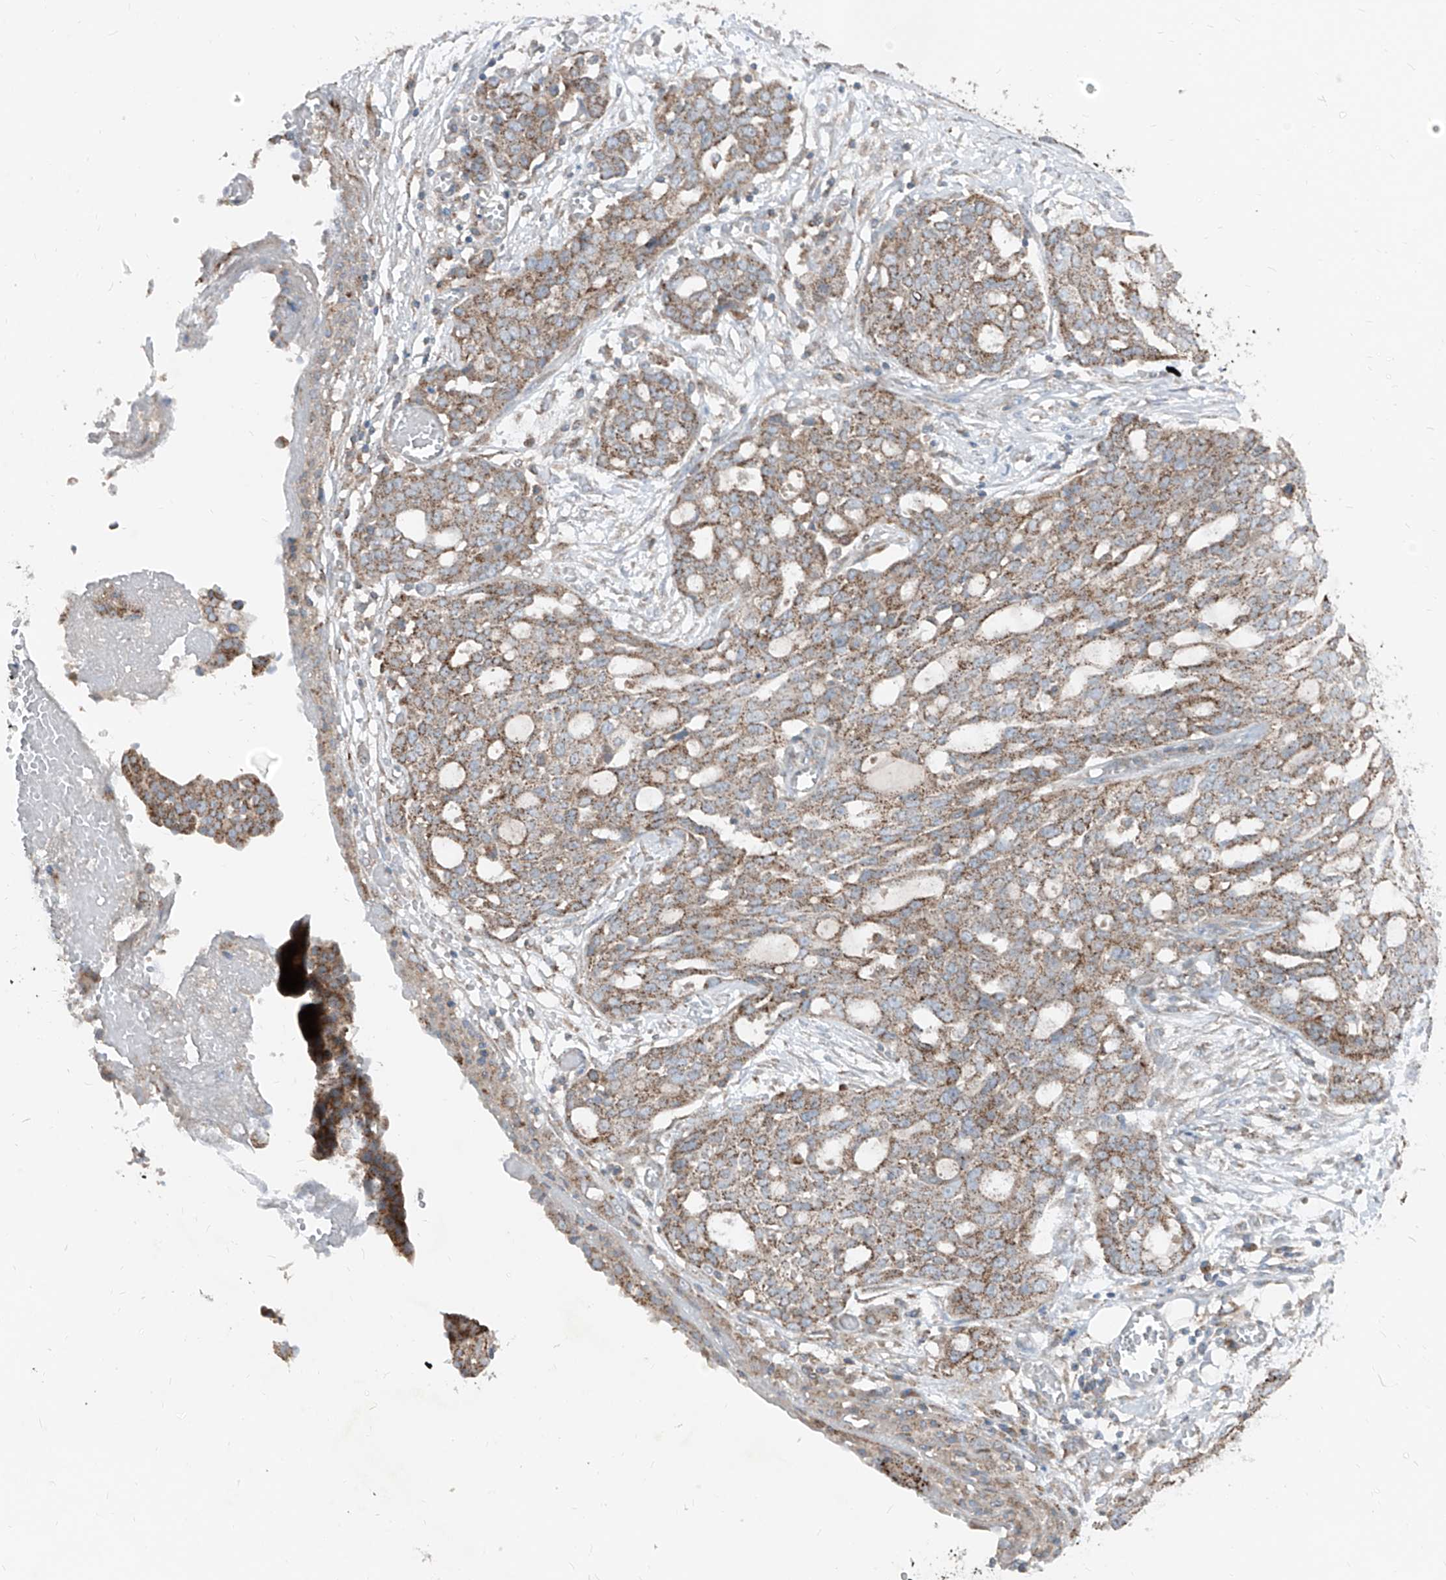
{"staining": {"intensity": "moderate", "quantity": "25%-75%", "location": "cytoplasmic/membranous"}, "tissue": "ovarian cancer", "cell_type": "Tumor cells", "image_type": "cancer", "snomed": [{"axis": "morphology", "description": "Cystadenocarcinoma, serous, NOS"}, {"axis": "topography", "description": "Soft tissue"}, {"axis": "topography", "description": "Ovary"}], "caption": "IHC of human ovarian cancer demonstrates medium levels of moderate cytoplasmic/membranous positivity in approximately 25%-75% of tumor cells. The staining is performed using DAB brown chromogen to label protein expression. The nuclei are counter-stained blue using hematoxylin.", "gene": "ABCD3", "patient": {"sex": "female", "age": 57}}